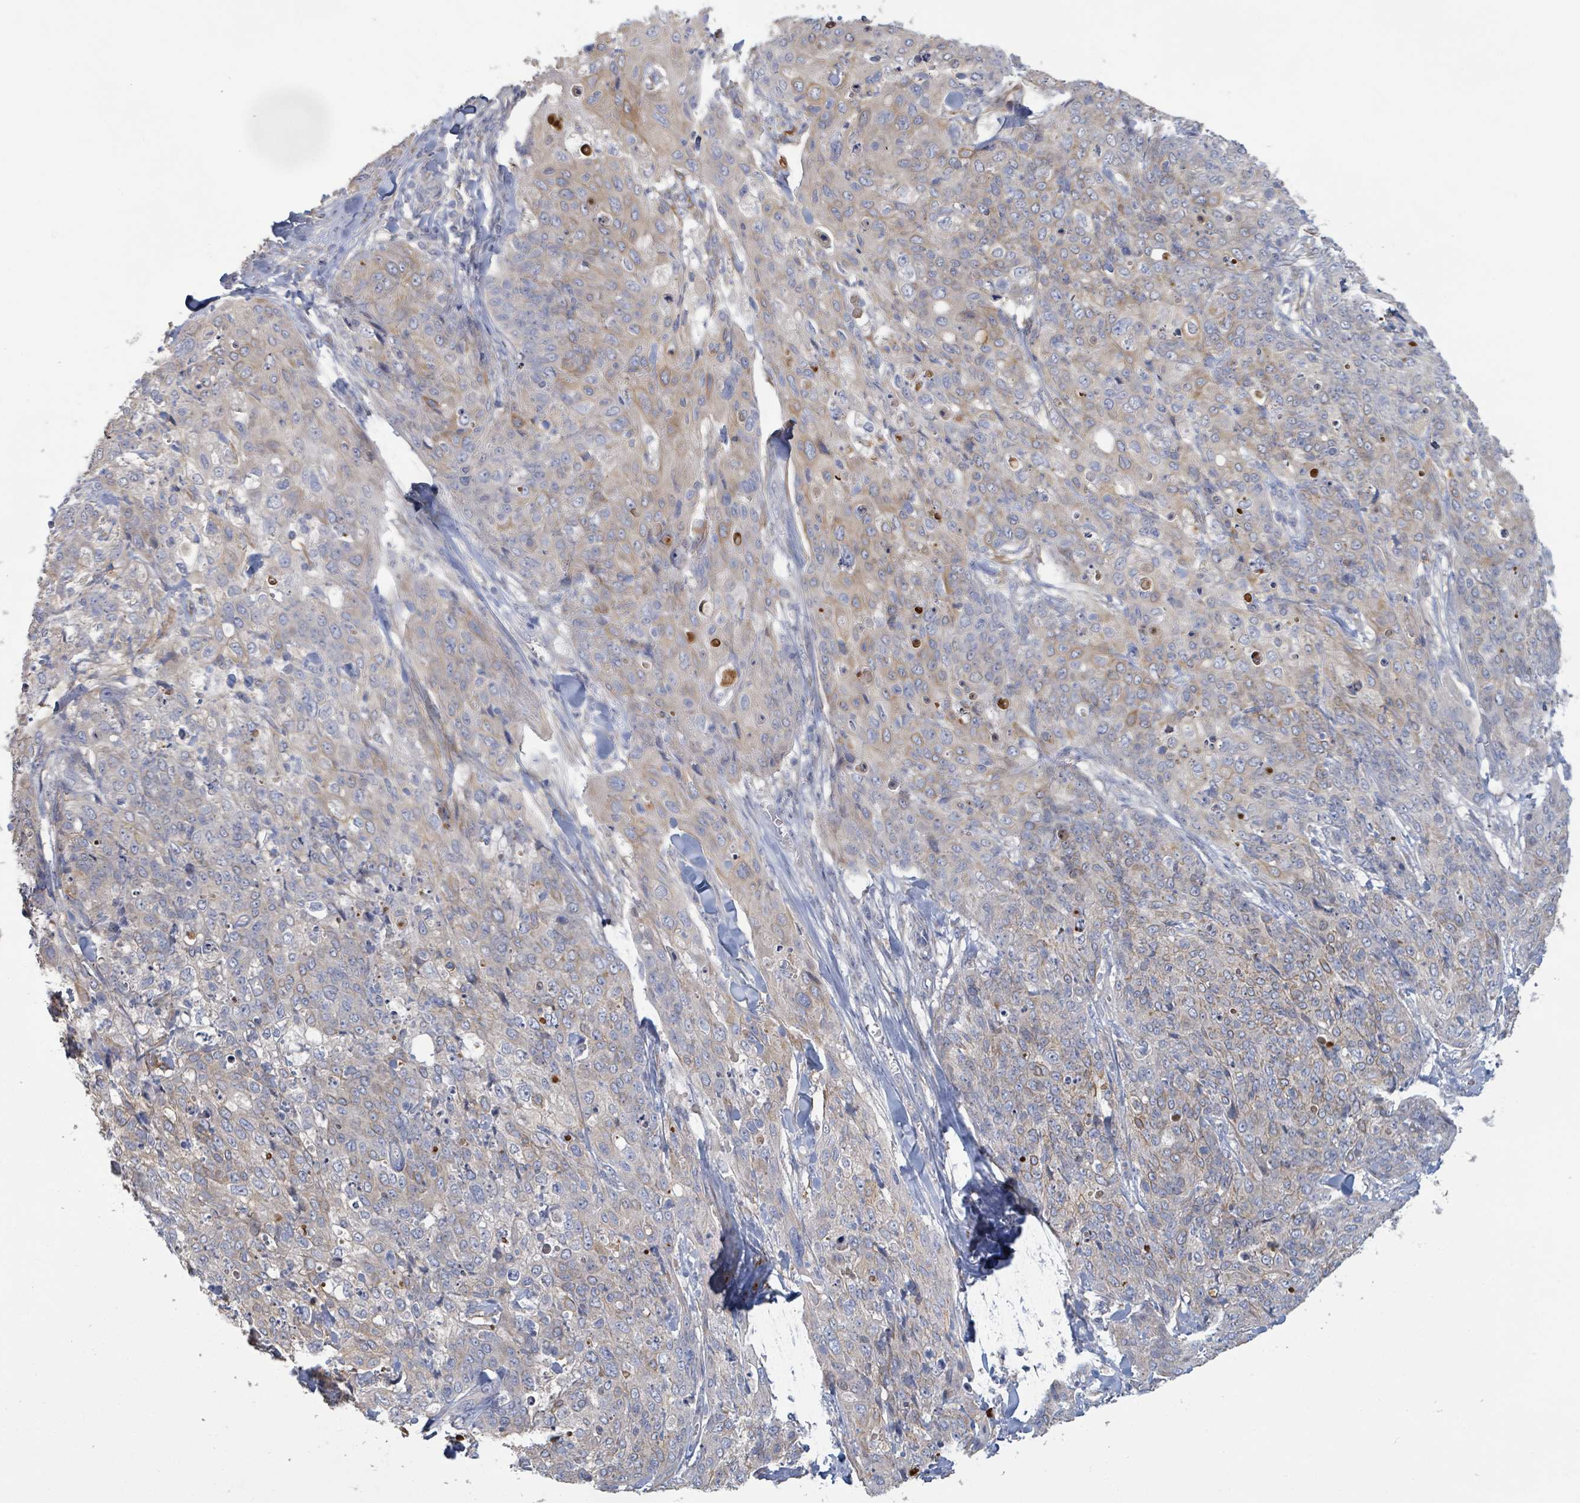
{"staining": {"intensity": "weak", "quantity": "<25%", "location": "cytoplasmic/membranous"}, "tissue": "skin cancer", "cell_type": "Tumor cells", "image_type": "cancer", "snomed": [{"axis": "morphology", "description": "Squamous cell carcinoma, NOS"}, {"axis": "topography", "description": "Skin"}, {"axis": "topography", "description": "Vulva"}], "caption": "This is a image of immunohistochemistry staining of skin cancer (squamous cell carcinoma), which shows no positivity in tumor cells.", "gene": "KCNS2", "patient": {"sex": "female", "age": 85}}